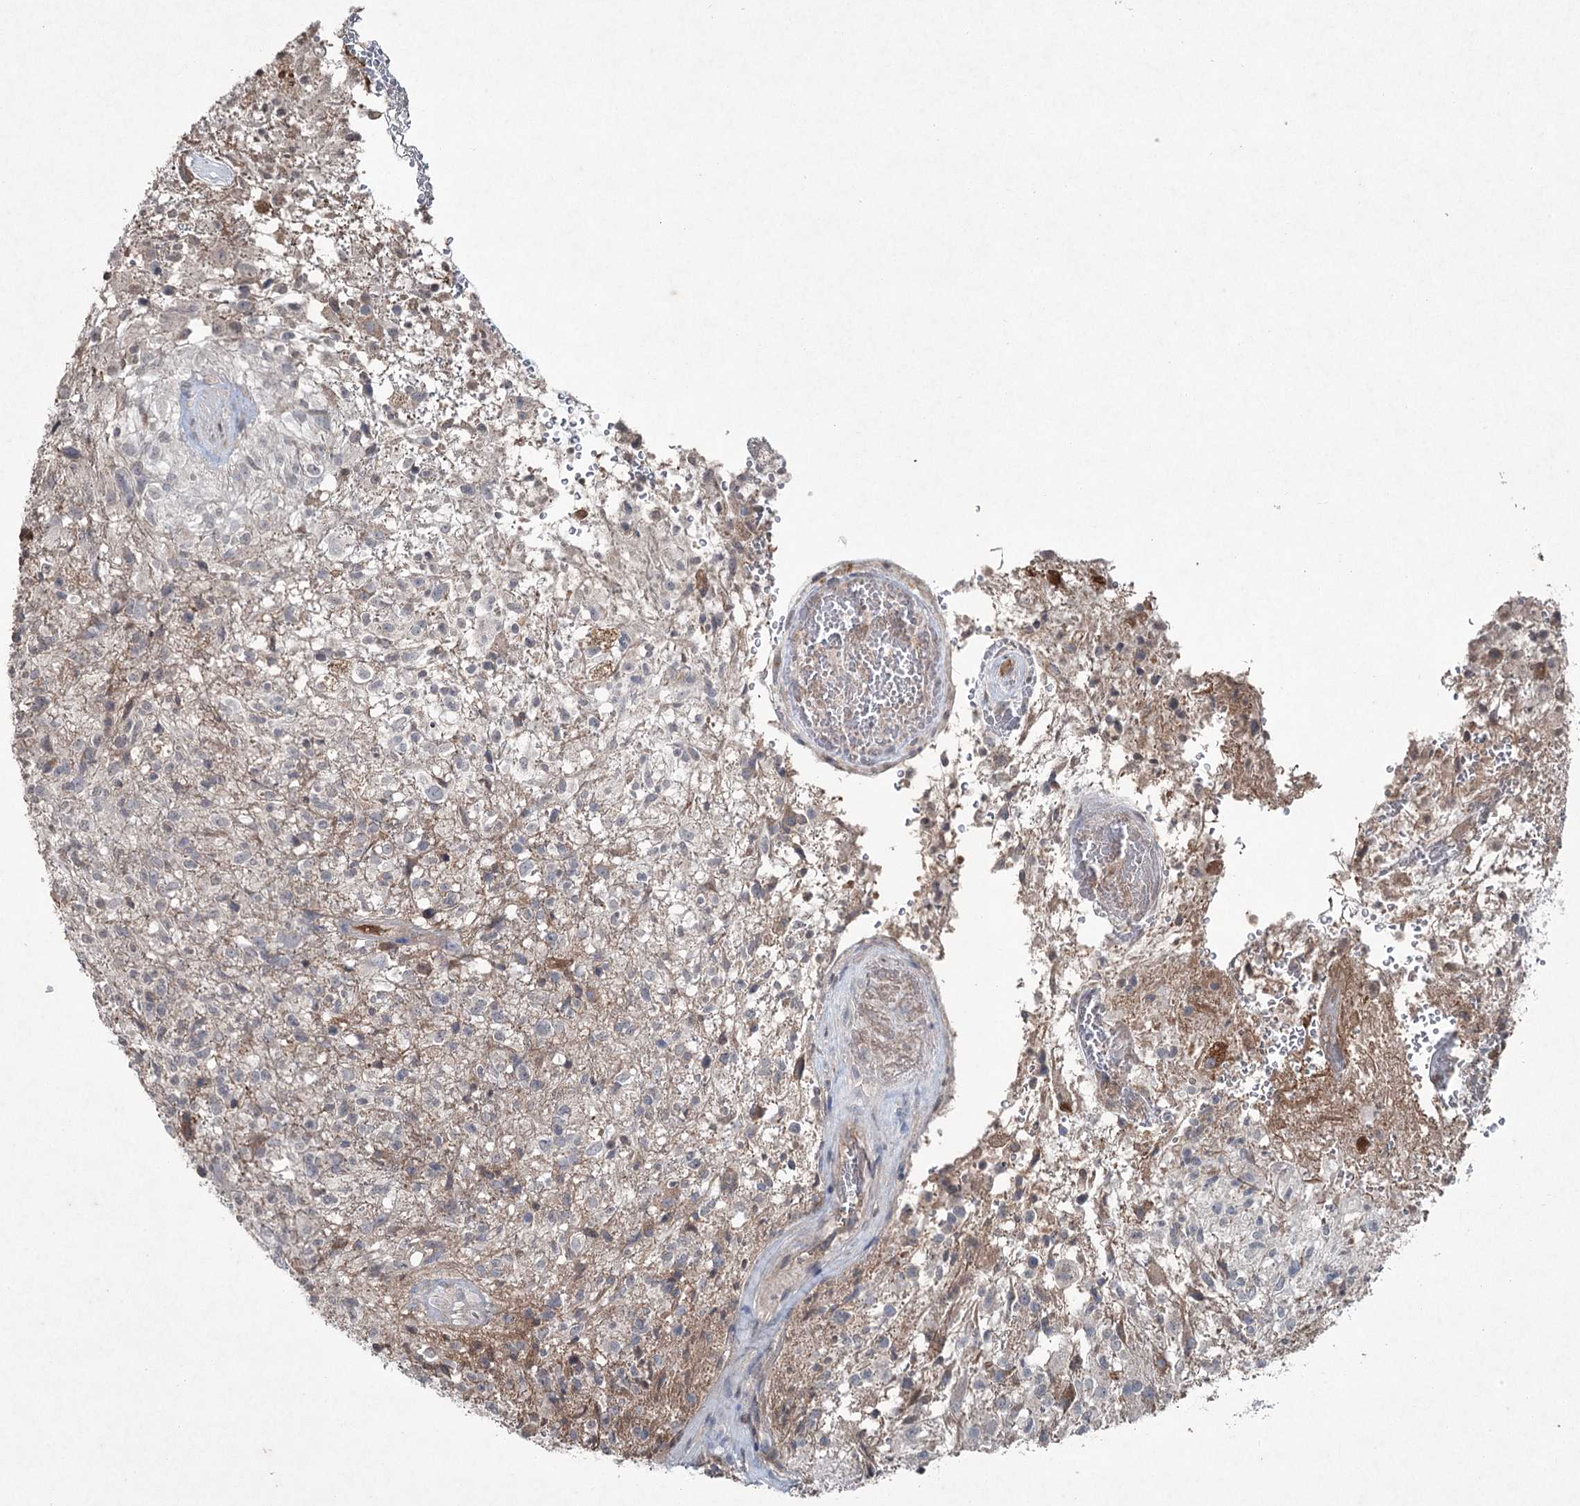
{"staining": {"intensity": "negative", "quantity": "none", "location": "none"}, "tissue": "glioma", "cell_type": "Tumor cells", "image_type": "cancer", "snomed": [{"axis": "morphology", "description": "Glioma, malignant, High grade"}, {"axis": "topography", "description": "Brain"}], "caption": "A histopathology image of human malignant glioma (high-grade) is negative for staining in tumor cells. The staining was performed using DAB to visualize the protein expression in brown, while the nuclei were stained in blue with hematoxylin (Magnification: 20x).", "gene": "PGLYRP2", "patient": {"sex": "male", "age": 56}}